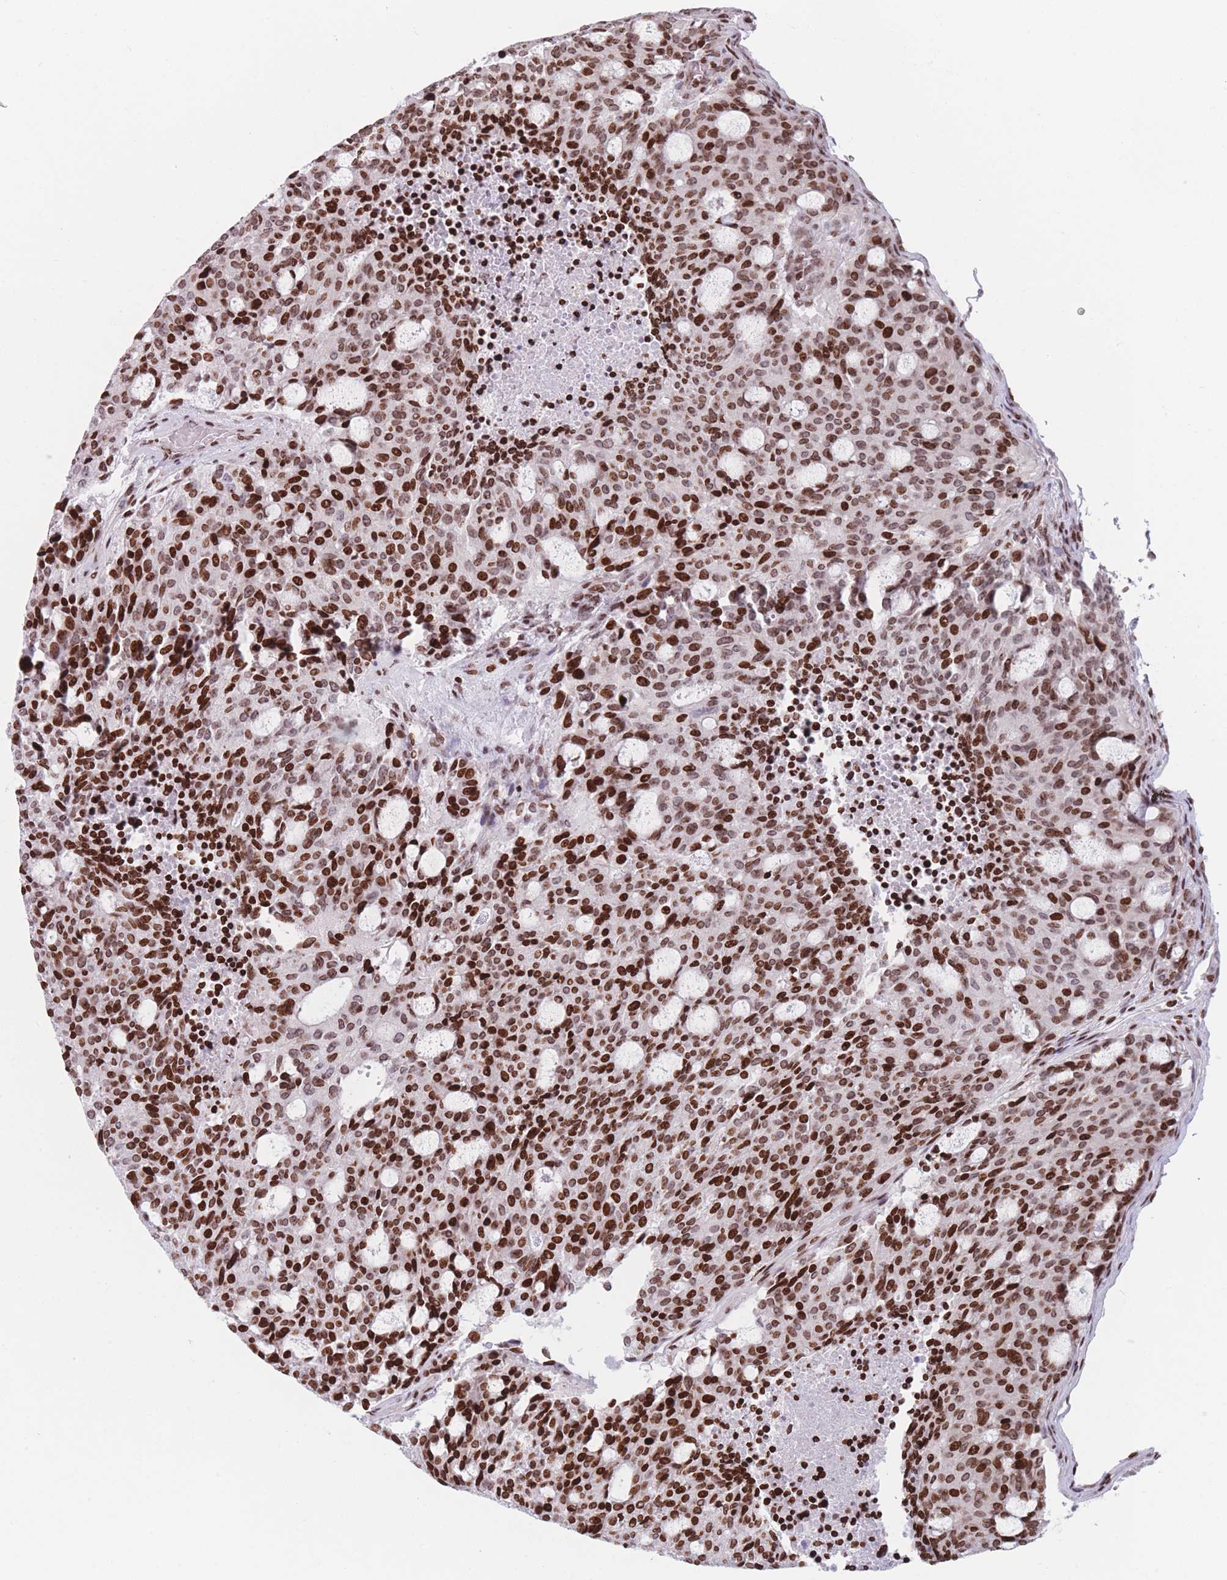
{"staining": {"intensity": "strong", "quantity": ">75%", "location": "nuclear"}, "tissue": "carcinoid", "cell_type": "Tumor cells", "image_type": "cancer", "snomed": [{"axis": "morphology", "description": "Carcinoid, malignant, NOS"}, {"axis": "topography", "description": "Pancreas"}], "caption": "High-magnification brightfield microscopy of carcinoid stained with DAB (brown) and counterstained with hematoxylin (blue). tumor cells exhibit strong nuclear staining is identified in about>75% of cells.", "gene": "AK9", "patient": {"sex": "female", "age": 54}}